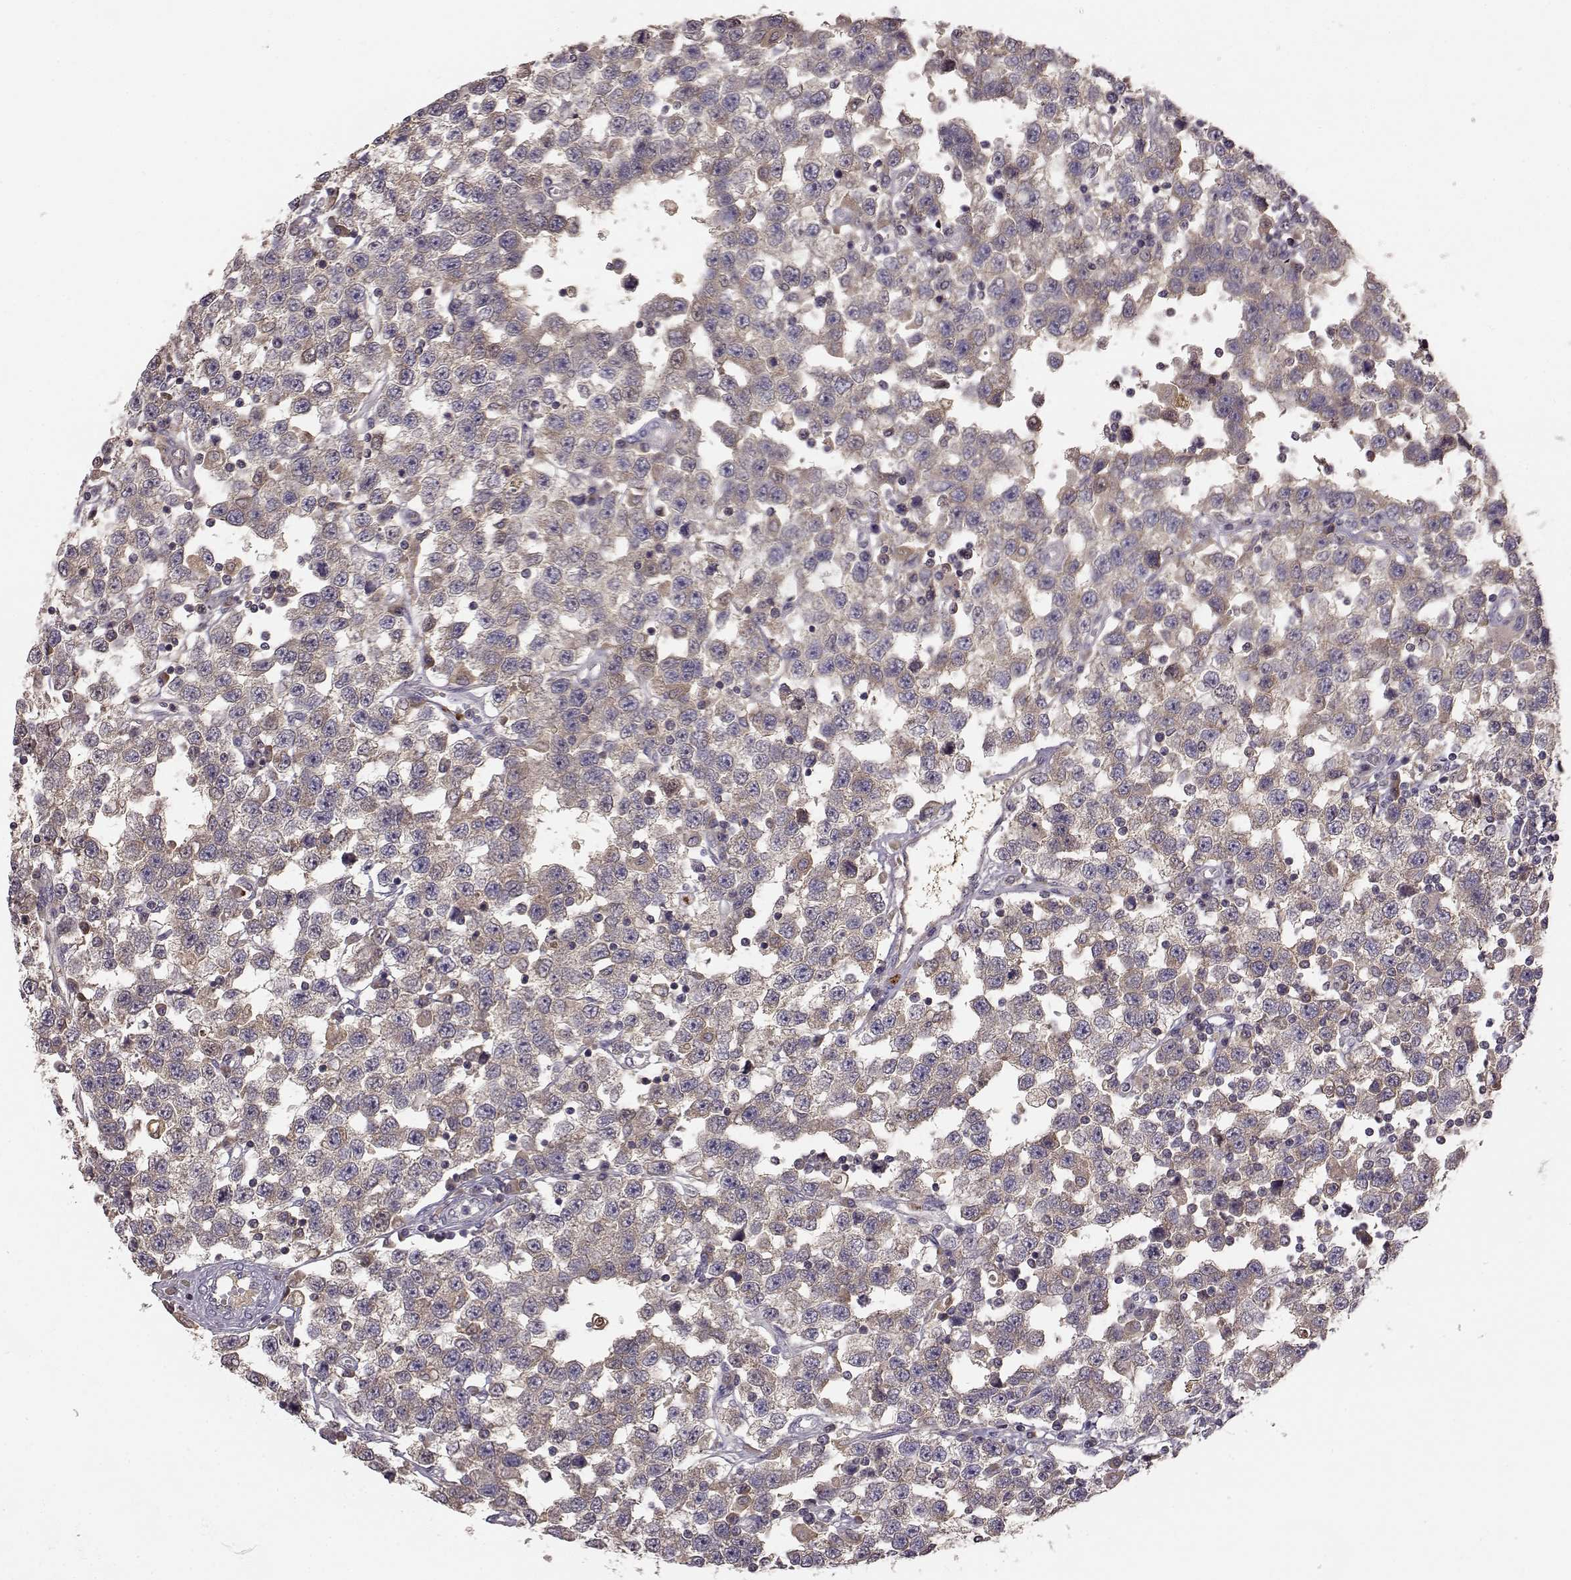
{"staining": {"intensity": "weak", "quantity": "25%-75%", "location": "cytoplasmic/membranous"}, "tissue": "testis cancer", "cell_type": "Tumor cells", "image_type": "cancer", "snomed": [{"axis": "morphology", "description": "Seminoma, NOS"}, {"axis": "topography", "description": "Testis"}], "caption": "Weak cytoplasmic/membranous staining is seen in about 25%-75% of tumor cells in testis cancer (seminoma).", "gene": "YJEFN3", "patient": {"sex": "male", "age": 34}}